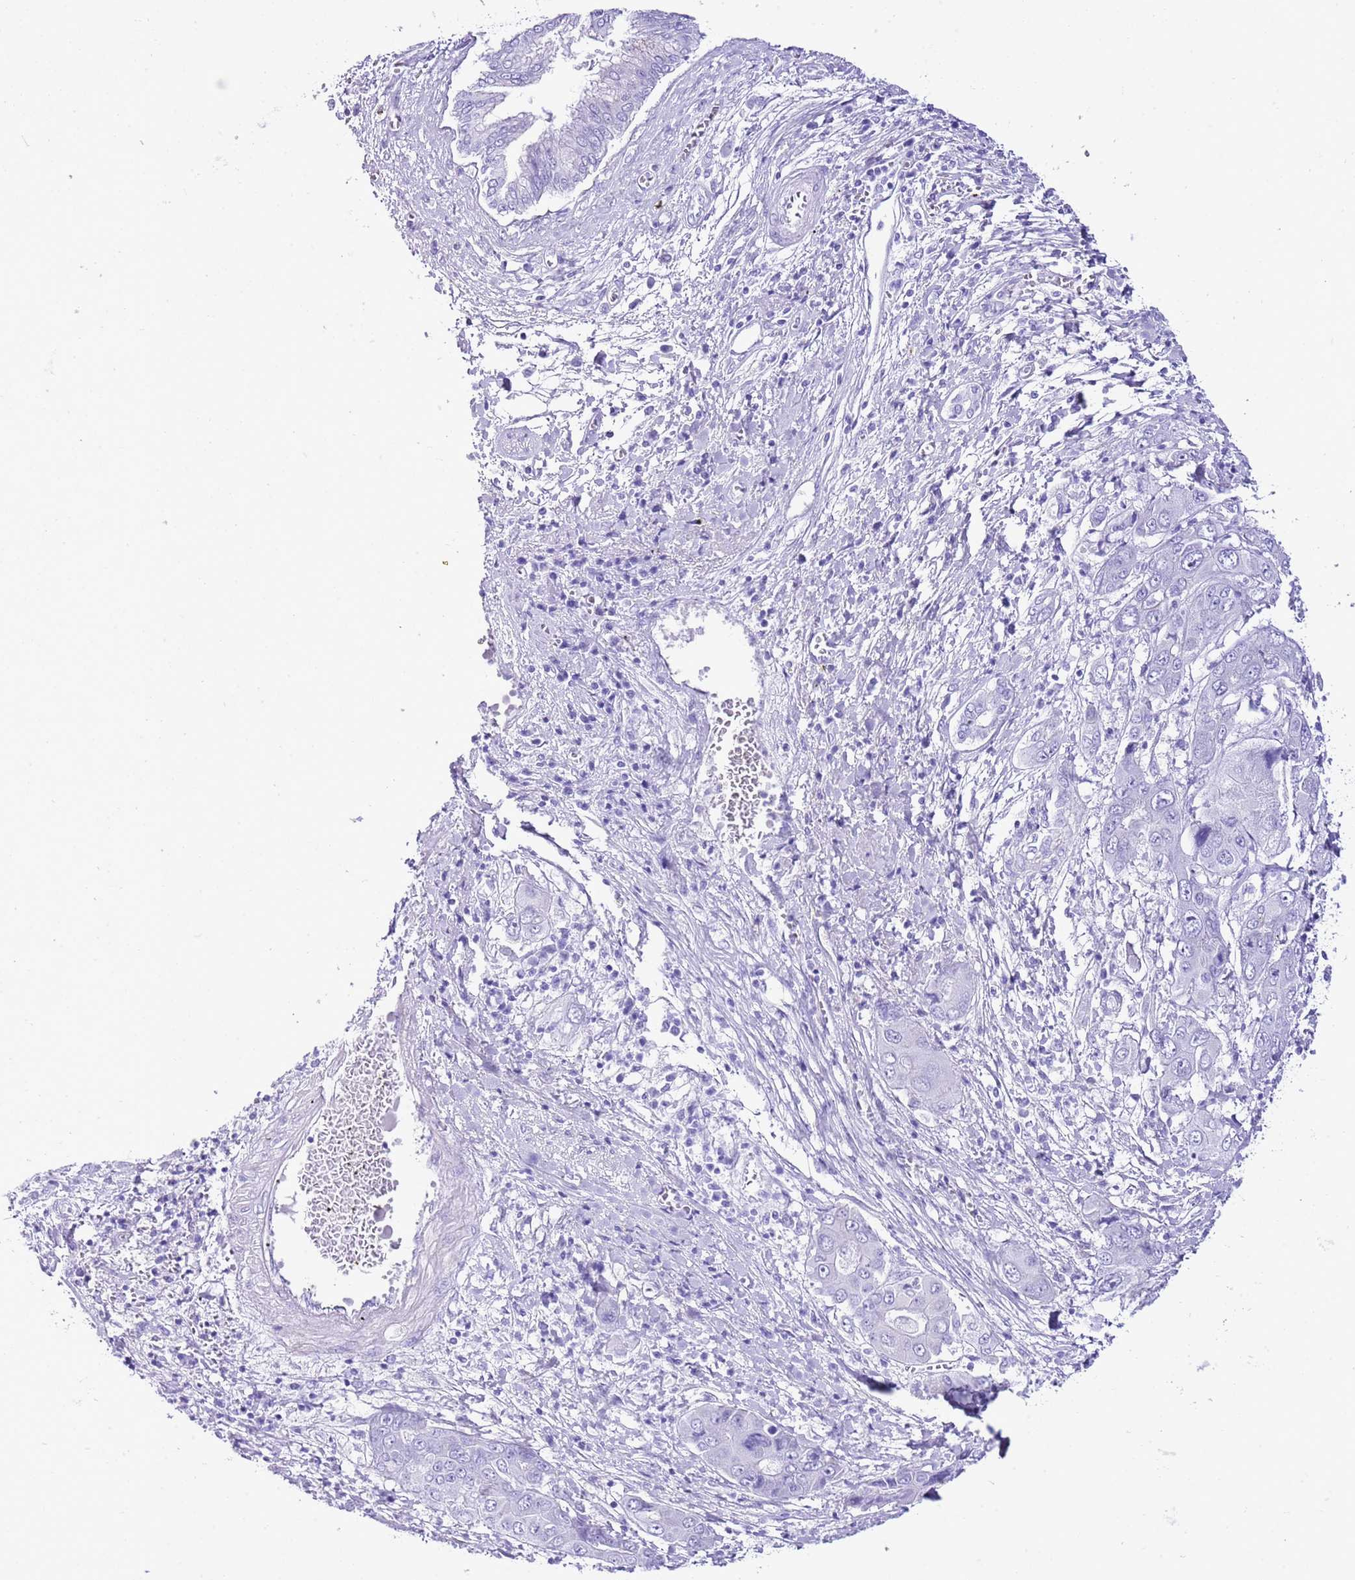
{"staining": {"intensity": "negative", "quantity": "none", "location": "none"}, "tissue": "liver cancer", "cell_type": "Tumor cells", "image_type": "cancer", "snomed": [{"axis": "morphology", "description": "Cholangiocarcinoma"}, {"axis": "topography", "description": "Liver"}], "caption": "Histopathology image shows no significant protein positivity in tumor cells of liver cancer.", "gene": "KCNC1", "patient": {"sex": "male", "age": 67}}